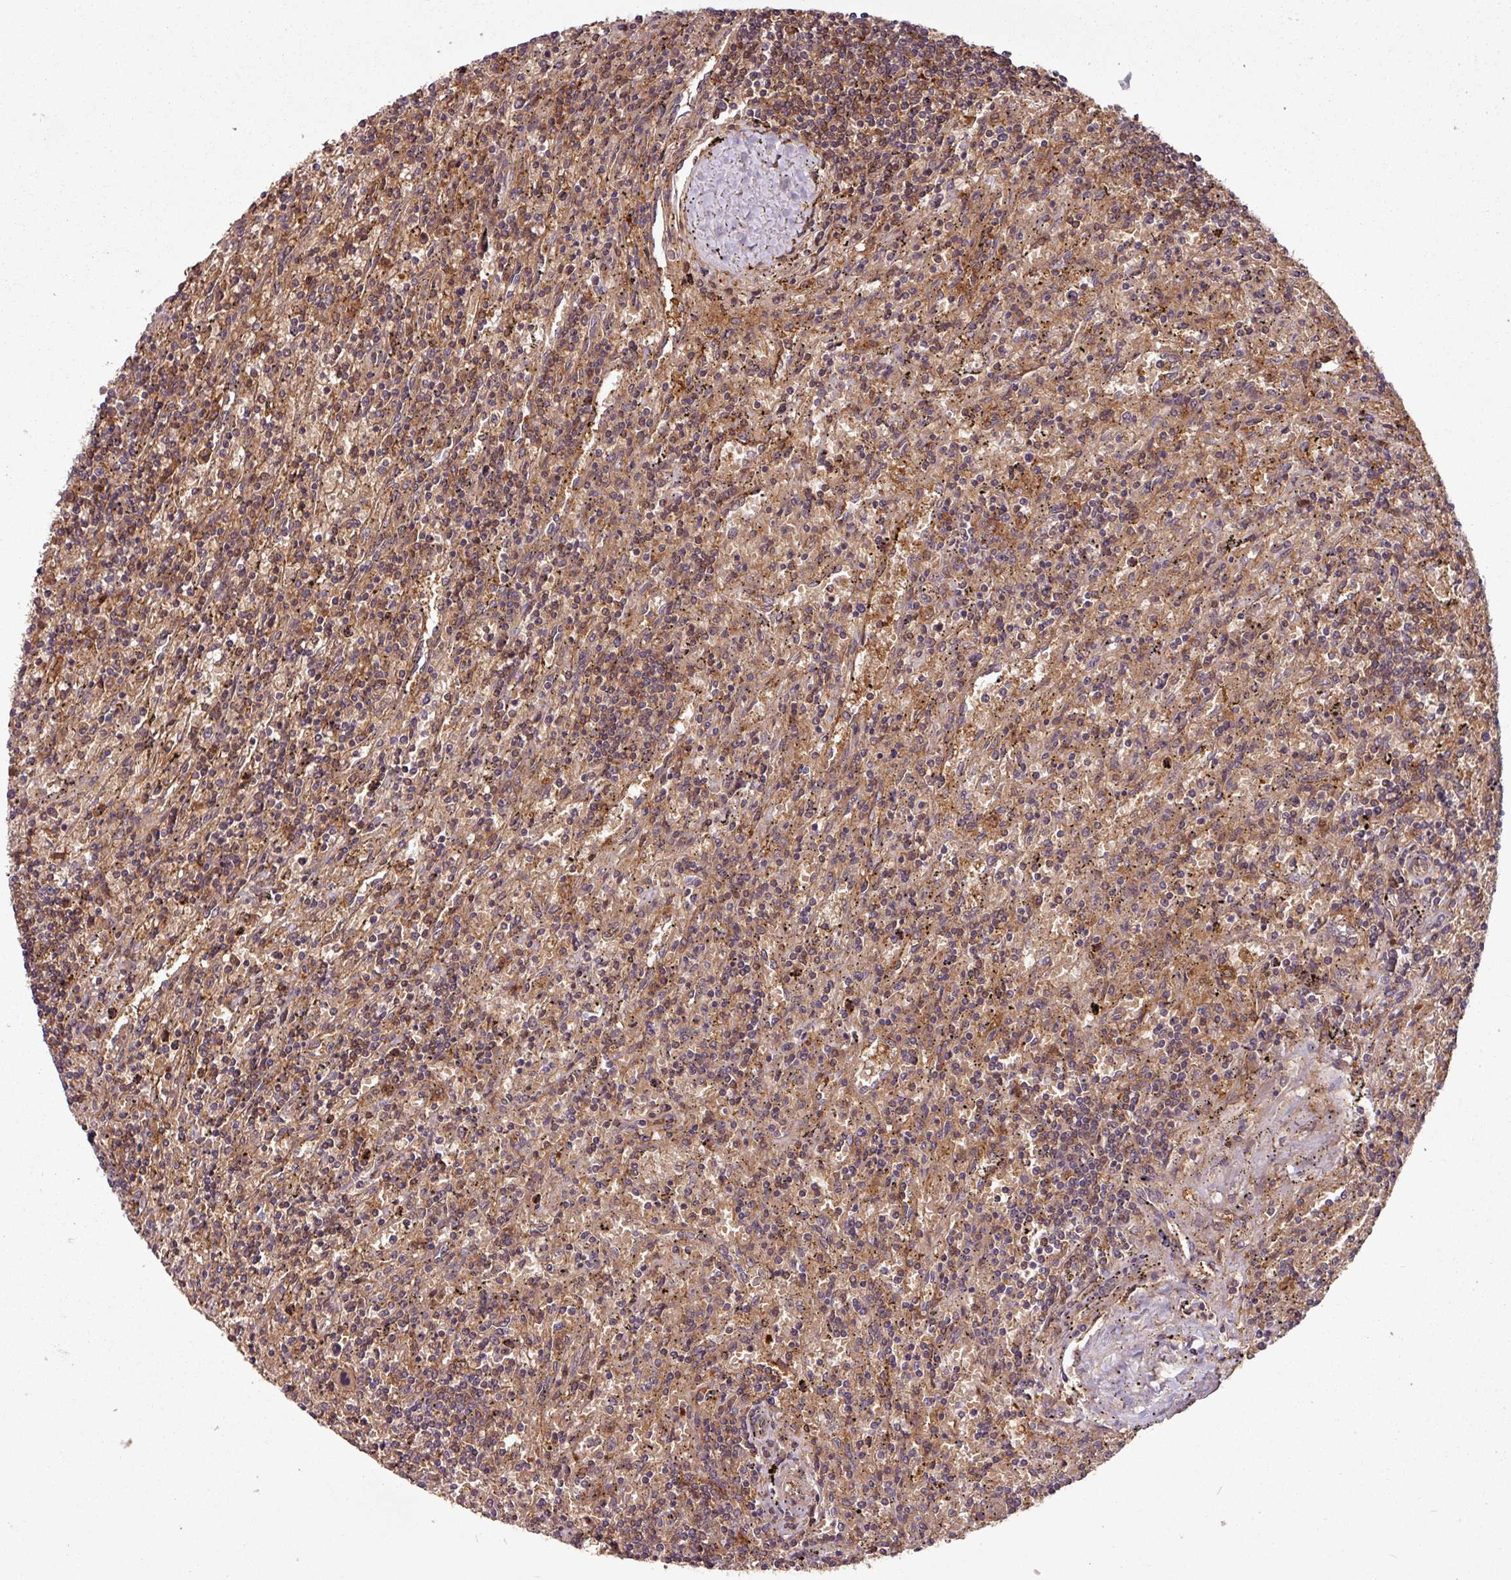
{"staining": {"intensity": "moderate", "quantity": ">75%", "location": "cytoplasmic/membranous"}, "tissue": "lymphoma", "cell_type": "Tumor cells", "image_type": "cancer", "snomed": [{"axis": "morphology", "description": "Malignant lymphoma, non-Hodgkin's type, Low grade"}, {"axis": "topography", "description": "Spleen"}], "caption": "Immunohistochemical staining of low-grade malignant lymphoma, non-Hodgkin's type demonstrates moderate cytoplasmic/membranous protein expression in approximately >75% of tumor cells.", "gene": "SH3BGRL", "patient": {"sex": "male", "age": 76}}